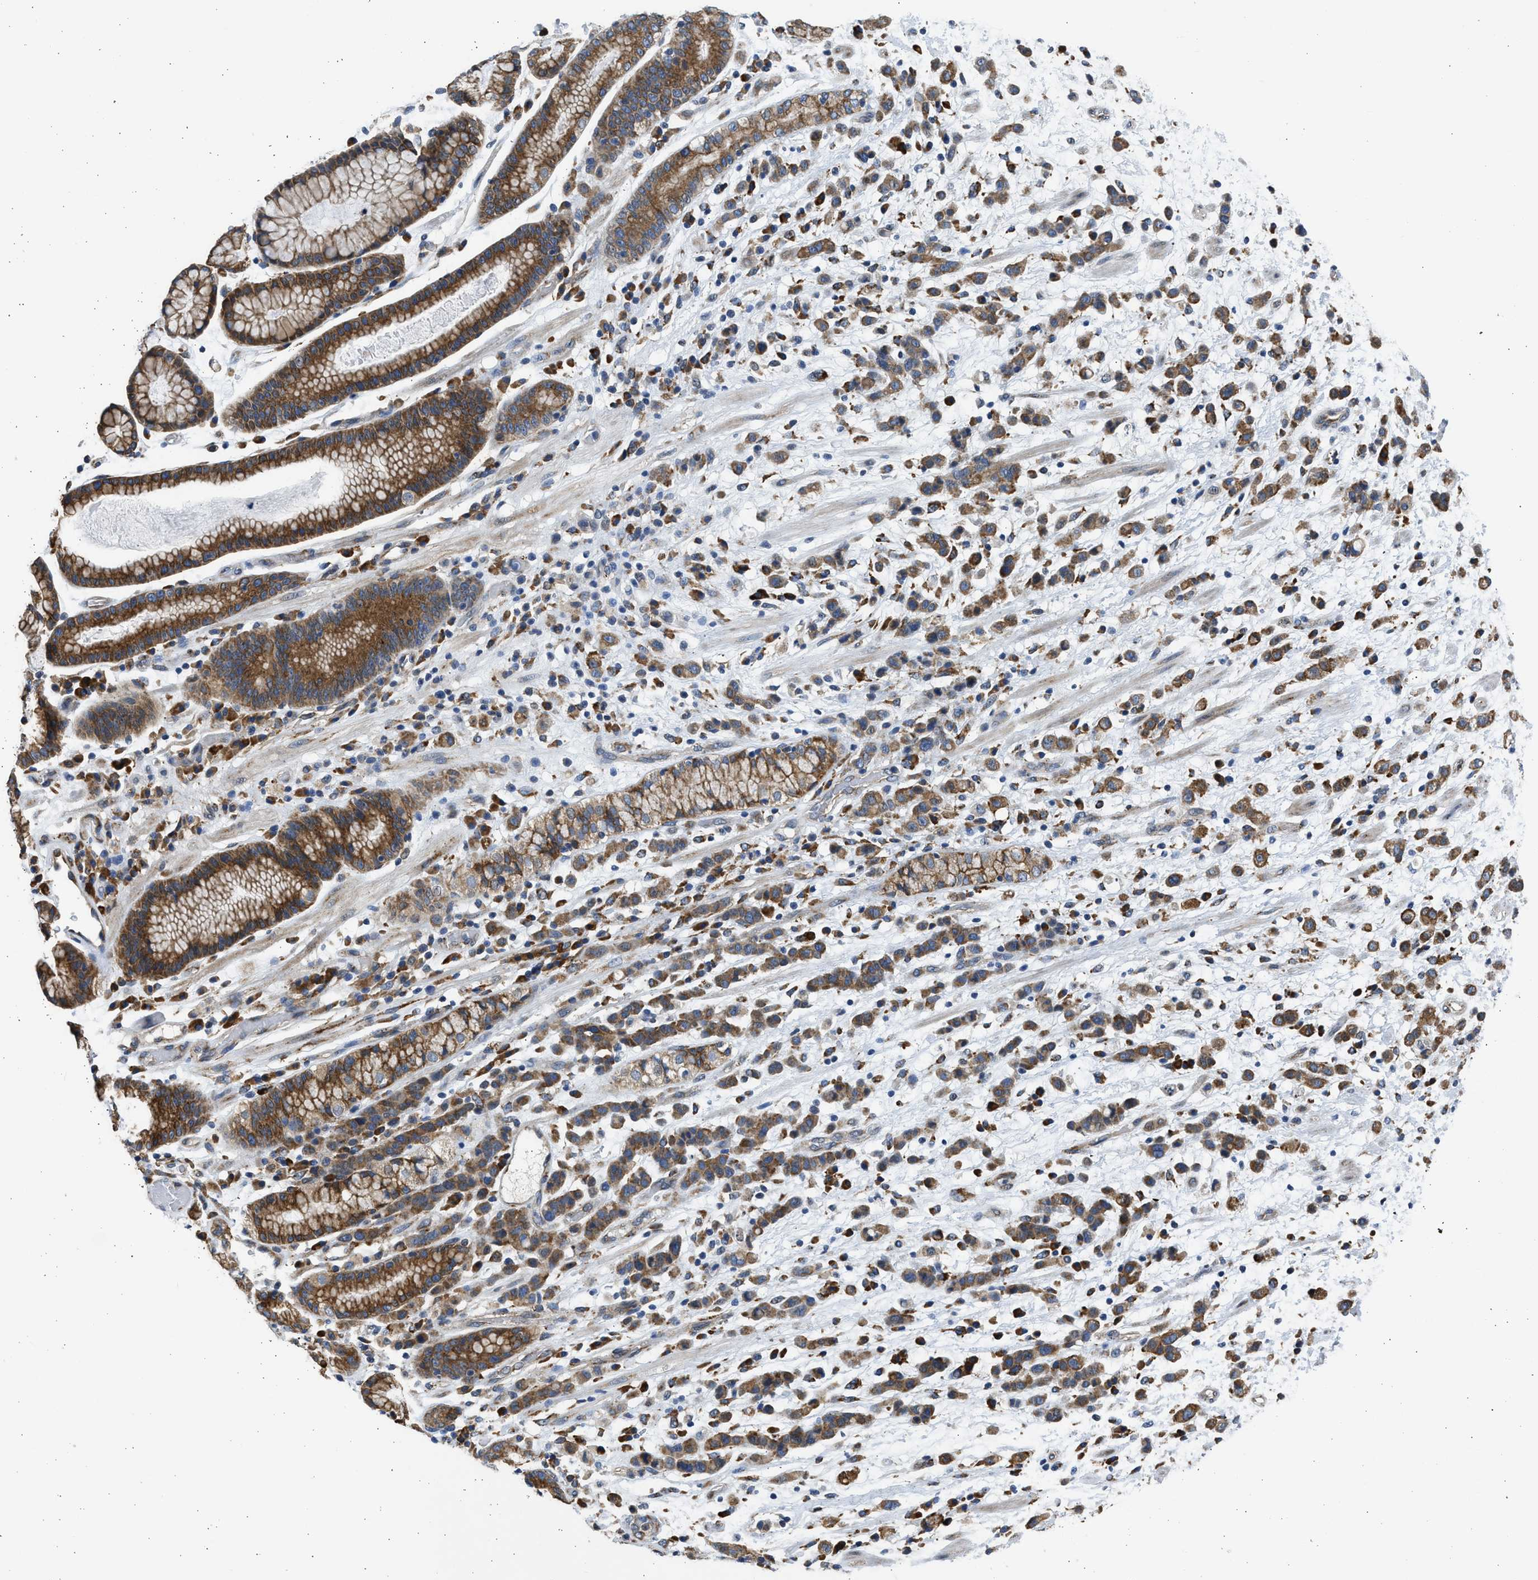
{"staining": {"intensity": "moderate", "quantity": ">75%", "location": "cytoplasmic/membranous"}, "tissue": "stomach cancer", "cell_type": "Tumor cells", "image_type": "cancer", "snomed": [{"axis": "morphology", "description": "Adenocarcinoma, NOS"}, {"axis": "topography", "description": "Stomach, lower"}], "caption": "Stomach cancer (adenocarcinoma) stained with a protein marker displays moderate staining in tumor cells.", "gene": "PLD2", "patient": {"sex": "male", "age": 88}}